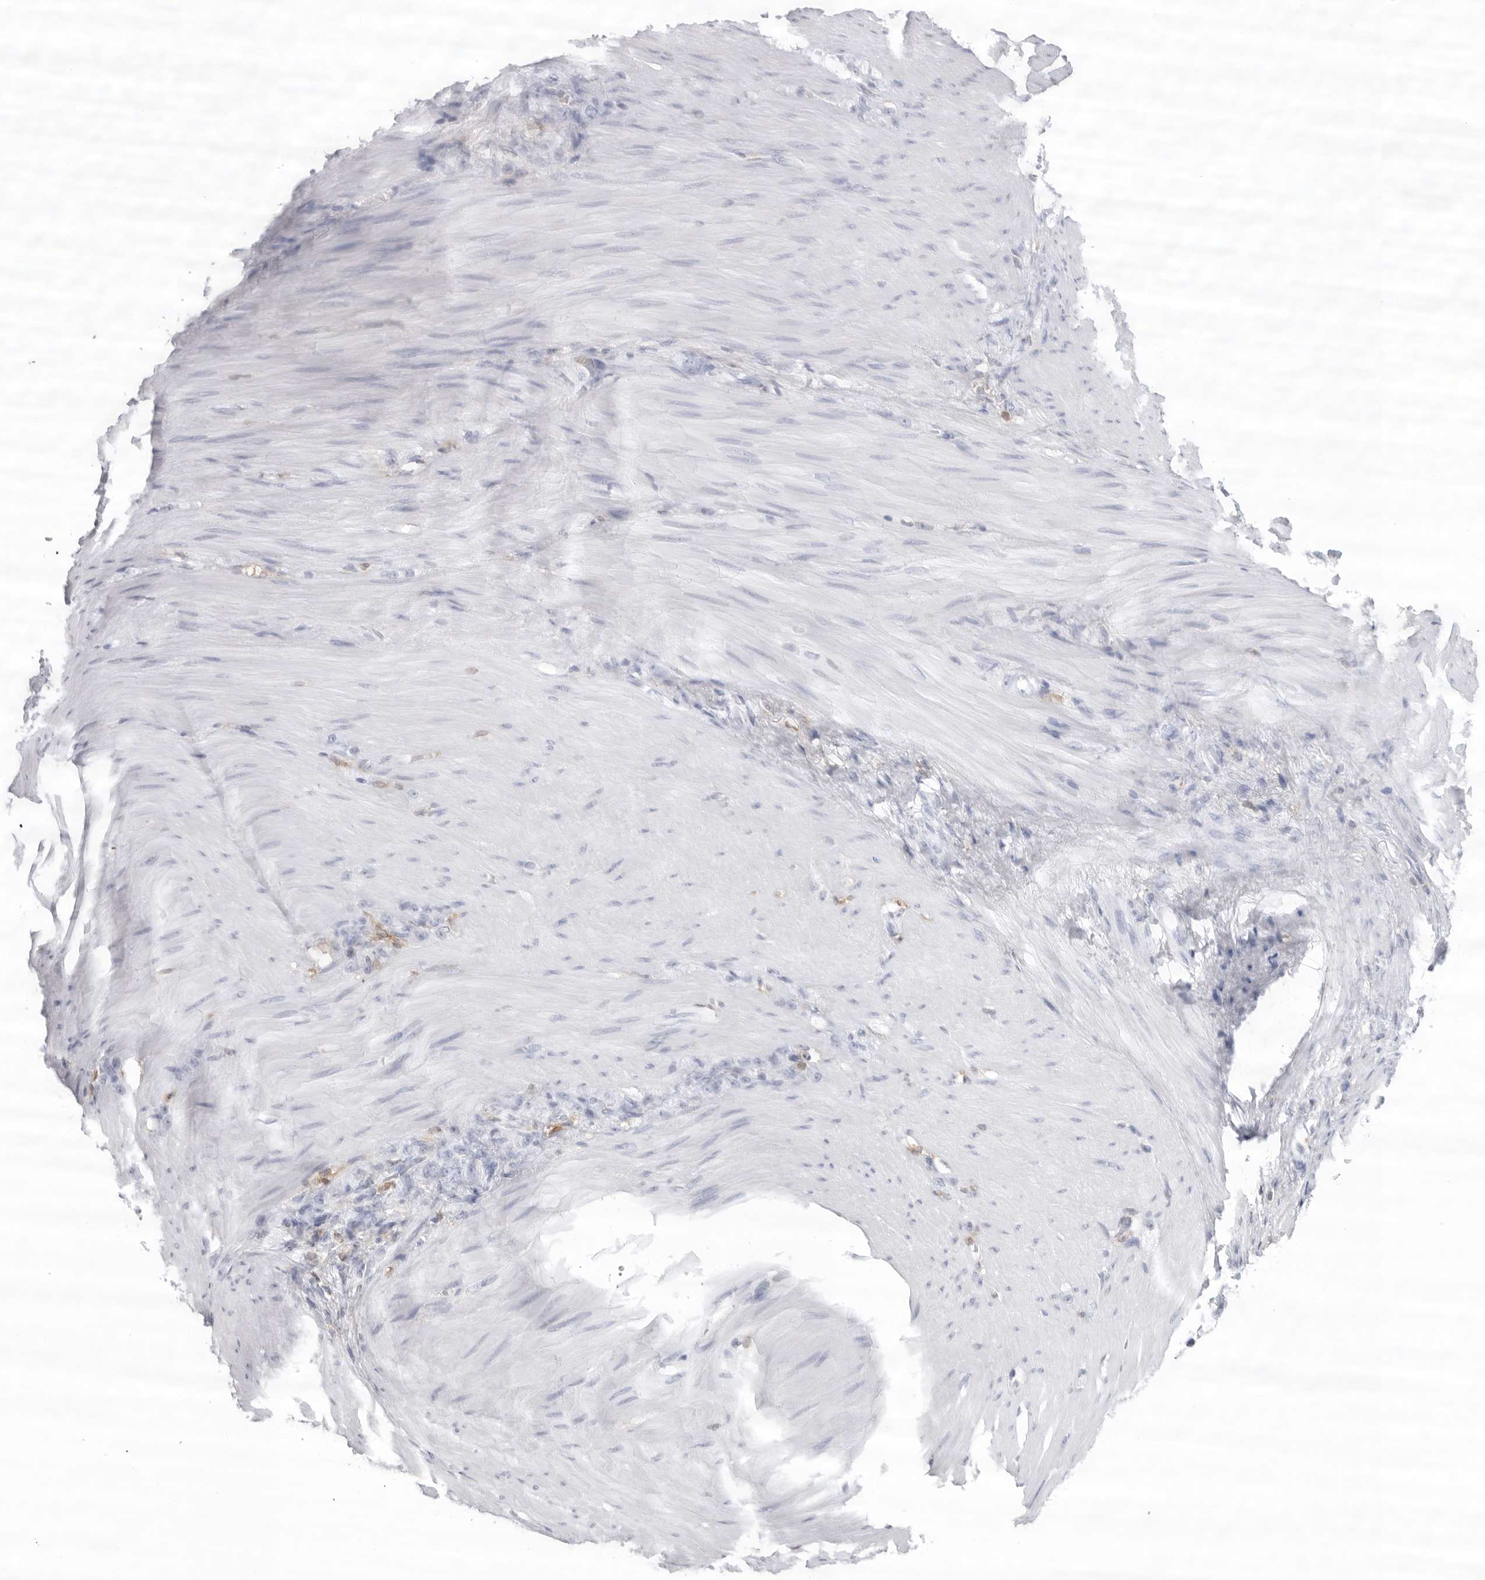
{"staining": {"intensity": "negative", "quantity": "none", "location": "none"}, "tissue": "stomach cancer", "cell_type": "Tumor cells", "image_type": "cancer", "snomed": [{"axis": "morphology", "description": "Normal tissue, NOS"}, {"axis": "morphology", "description": "Adenocarcinoma, NOS"}, {"axis": "topography", "description": "Stomach"}], "caption": "Immunohistochemistry (IHC) micrograph of stomach adenocarcinoma stained for a protein (brown), which shows no expression in tumor cells.", "gene": "FMNL1", "patient": {"sex": "male", "age": 82}}